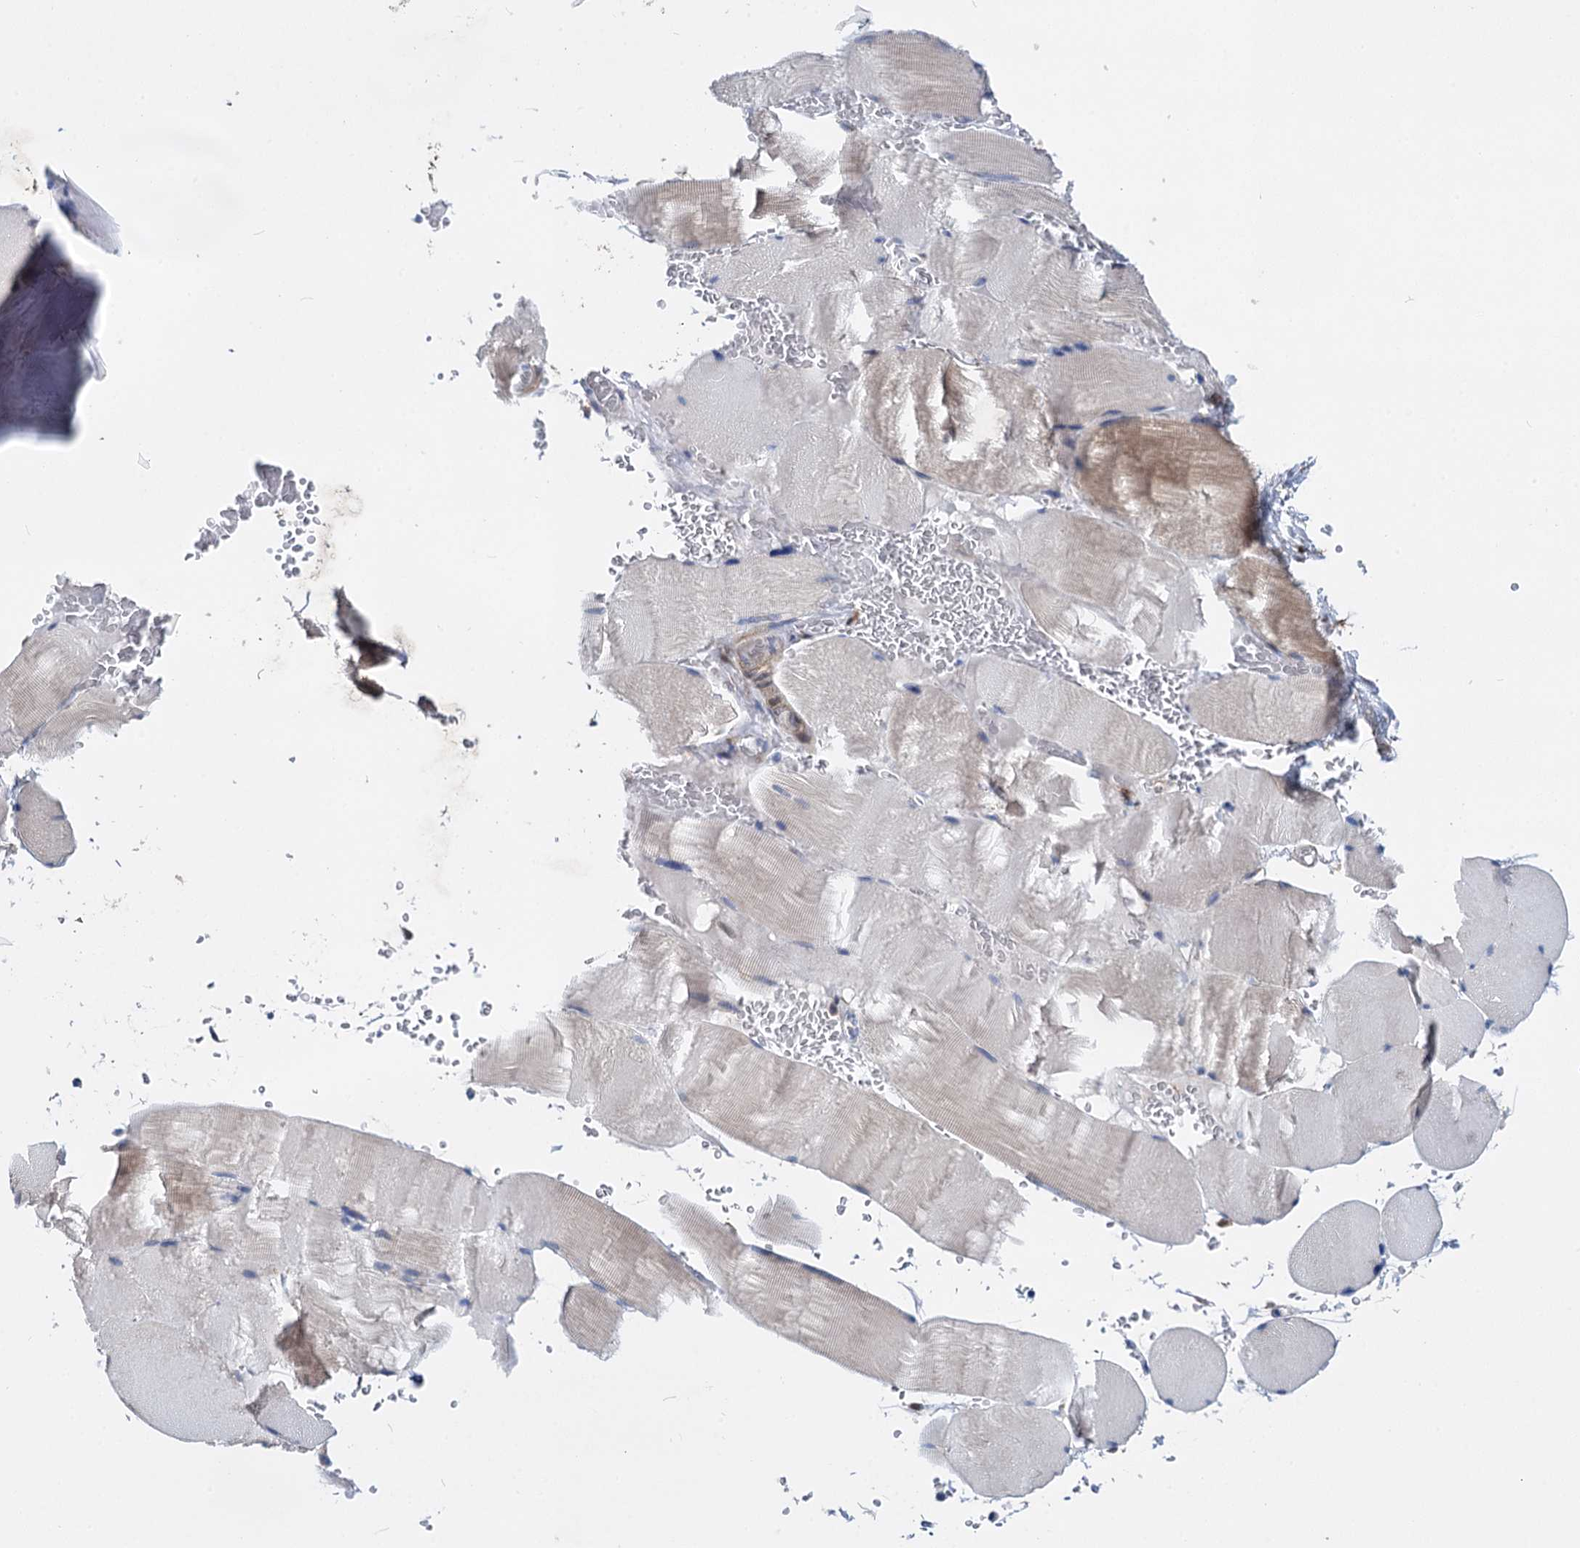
{"staining": {"intensity": "moderate", "quantity": "<25%", "location": "cytoplasmic/membranous"}, "tissue": "skeletal muscle", "cell_type": "Myocytes", "image_type": "normal", "snomed": [{"axis": "morphology", "description": "Normal tissue, NOS"}, {"axis": "topography", "description": "Skeletal muscle"}, {"axis": "topography", "description": "Head-Neck"}], "caption": "Skeletal muscle stained with DAB (3,3'-diaminobenzidine) immunohistochemistry demonstrates low levels of moderate cytoplasmic/membranous positivity in approximately <25% of myocytes. Using DAB (brown) and hematoxylin (blue) stains, captured at high magnification using brightfield microscopy.", "gene": "GSTM3", "patient": {"sex": "male", "age": 66}}